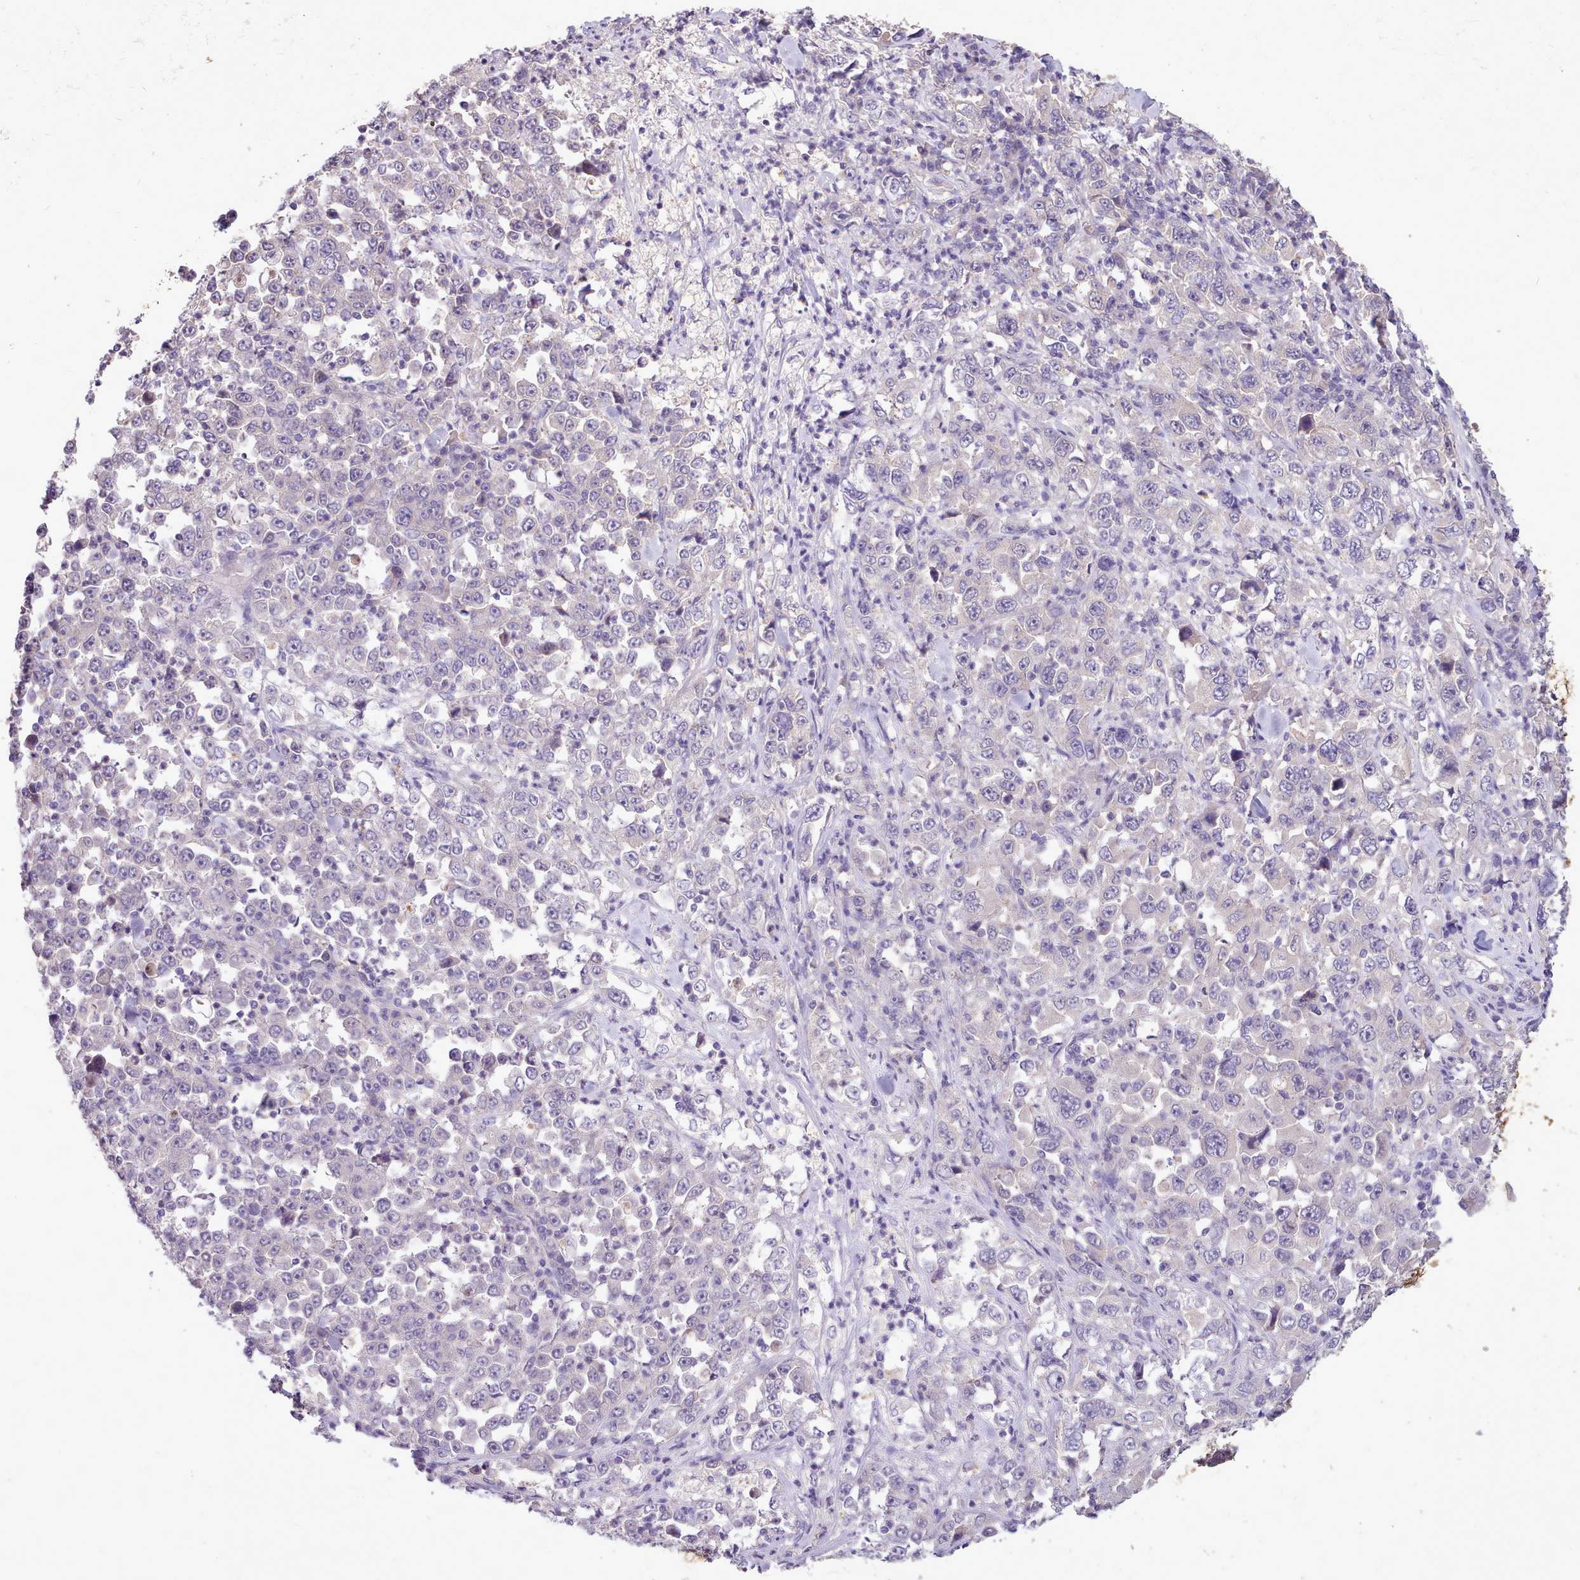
{"staining": {"intensity": "negative", "quantity": "none", "location": "none"}, "tissue": "stomach cancer", "cell_type": "Tumor cells", "image_type": "cancer", "snomed": [{"axis": "morphology", "description": "Normal tissue, NOS"}, {"axis": "morphology", "description": "Adenocarcinoma, NOS"}, {"axis": "topography", "description": "Stomach, upper"}, {"axis": "topography", "description": "Stomach"}], "caption": "Tumor cells are negative for brown protein staining in stomach cancer.", "gene": "ZNF607", "patient": {"sex": "male", "age": 59}}